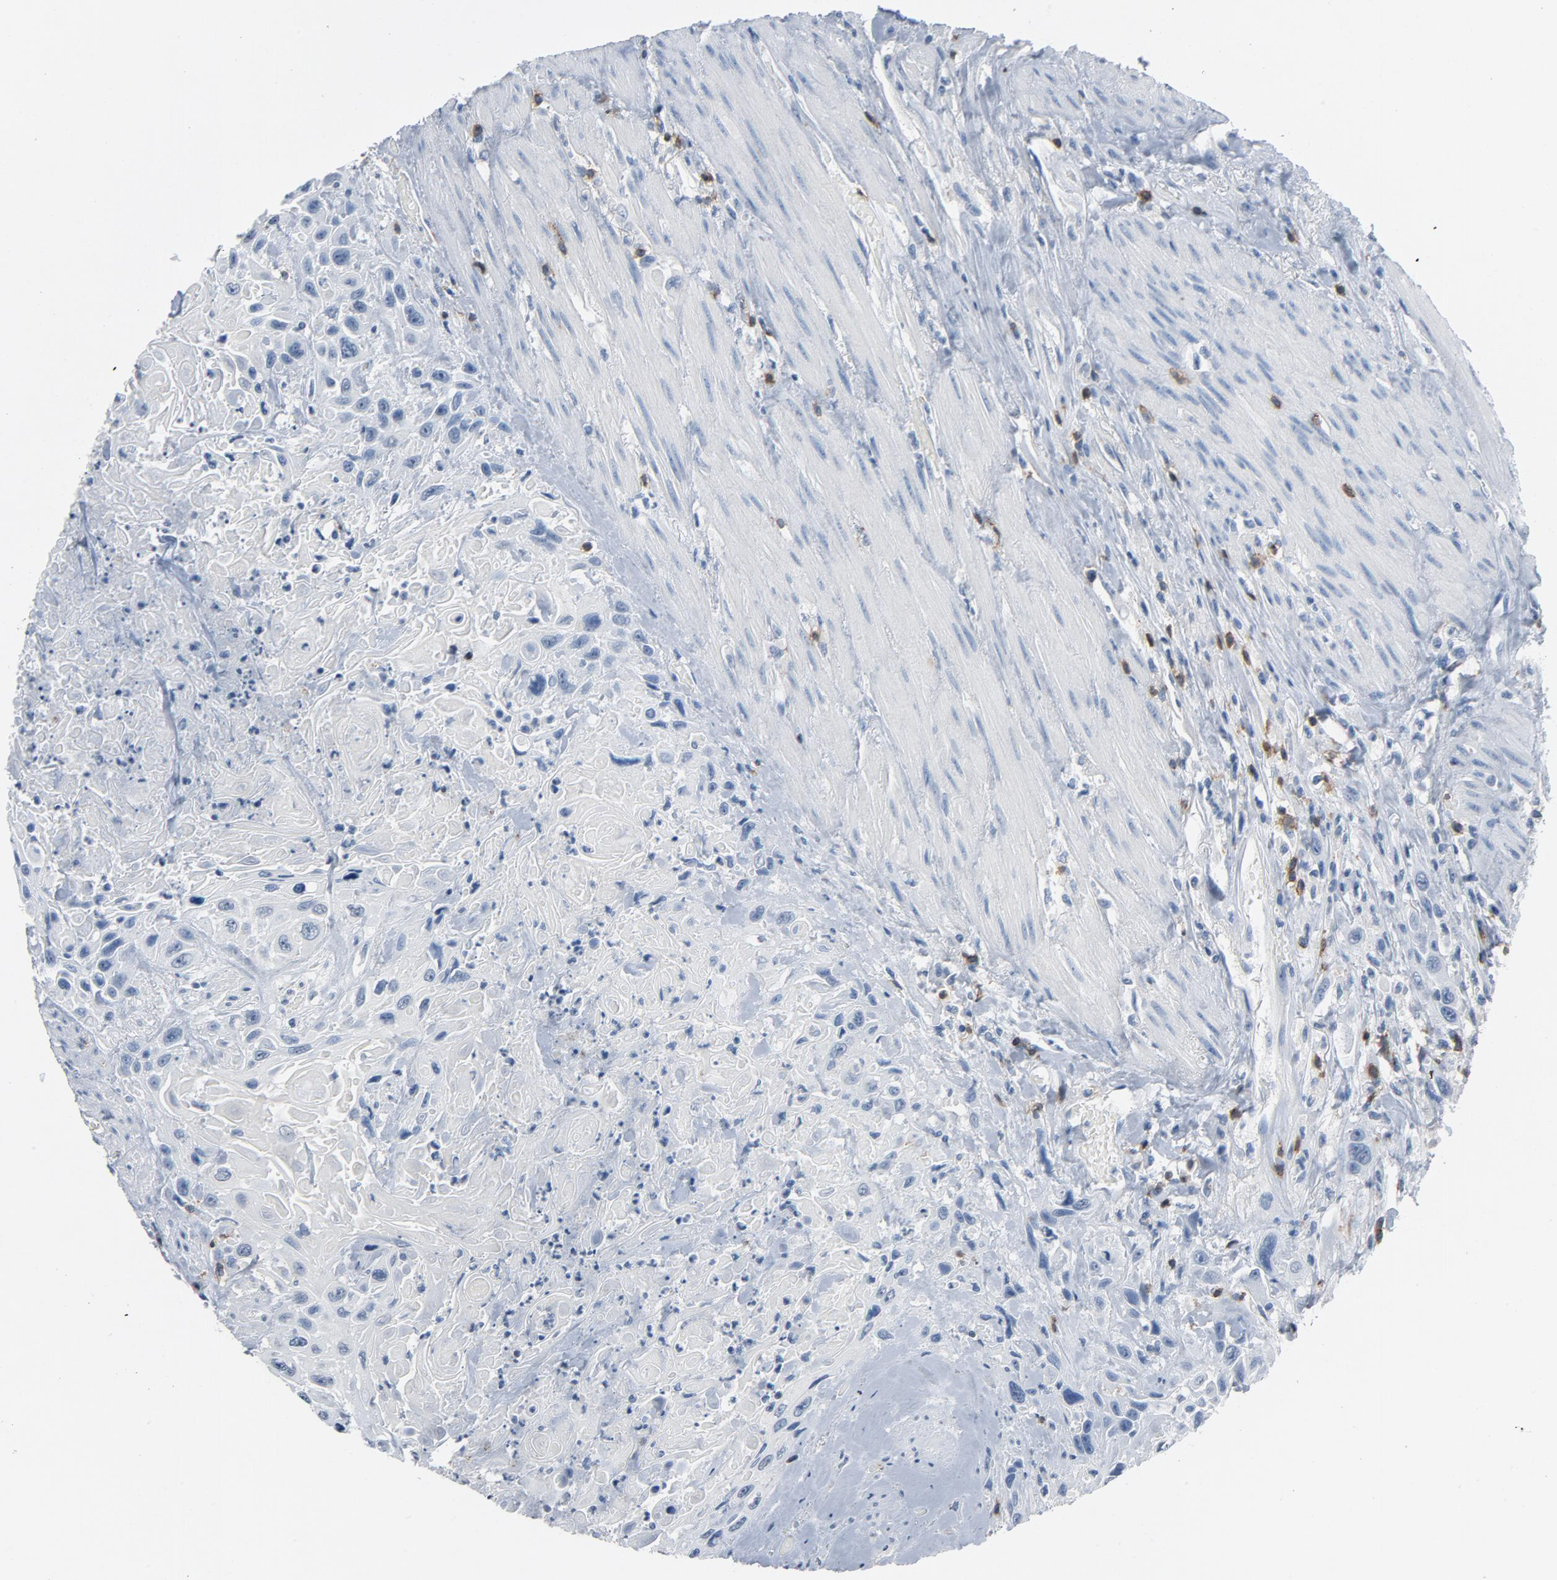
{"staining": {"intensity": "negative", "quantity": "none", "location": "none"}, "tissue": "urothelial cancer", "cell_type": "Tumor cells", "image_type": "cancer", "snomed": [{"axis": "morphology", "description": "Urothelial carcinoma, High grade"}, {"axis": "topography", "description": "Urinary bladder"}], "caption": "Immunohistochemistry of human urothelial cancer demonstrates no expression in tumor cells.", "gene": "LCK", "patient": {"sex": "female", "age": 84}}